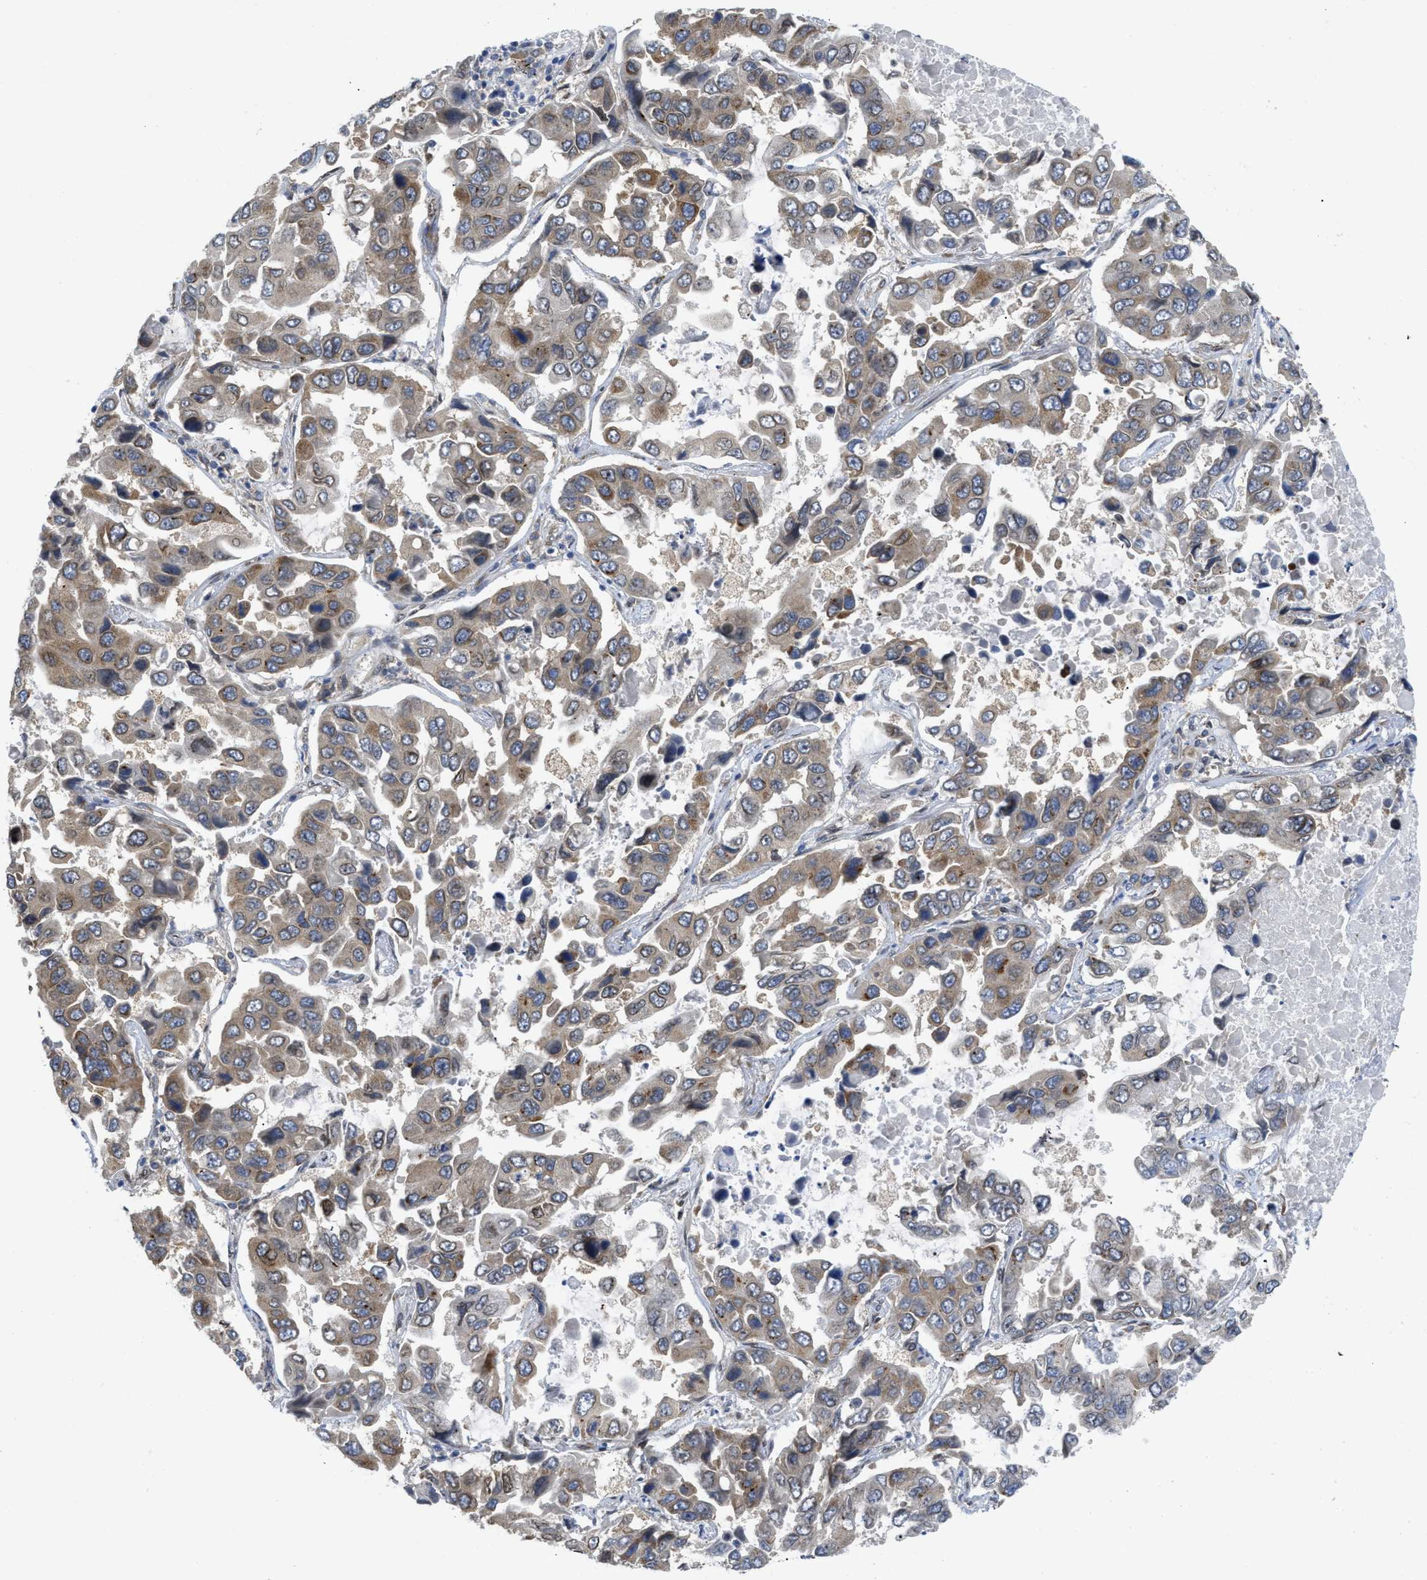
{"staining": {"intensity": "moderate", "quantity": "<25%", "location": "cytoplasmic/membranous"}, "tissue": "lung cancer", "cell_type": "Tumor cells", "image_type": "cancer", "snomed": [{"axis": "morphology", "description": "Adenocarcinoma, NOS"}, {"axis": "topography", "description": "Lung"}], "caption": "Lung adenocarcinoma stained with a protein marker reveals moderate staining in tumor cells.", "gene": "EIF2AK3", "patient": {"sex": "male", "age": 64}}